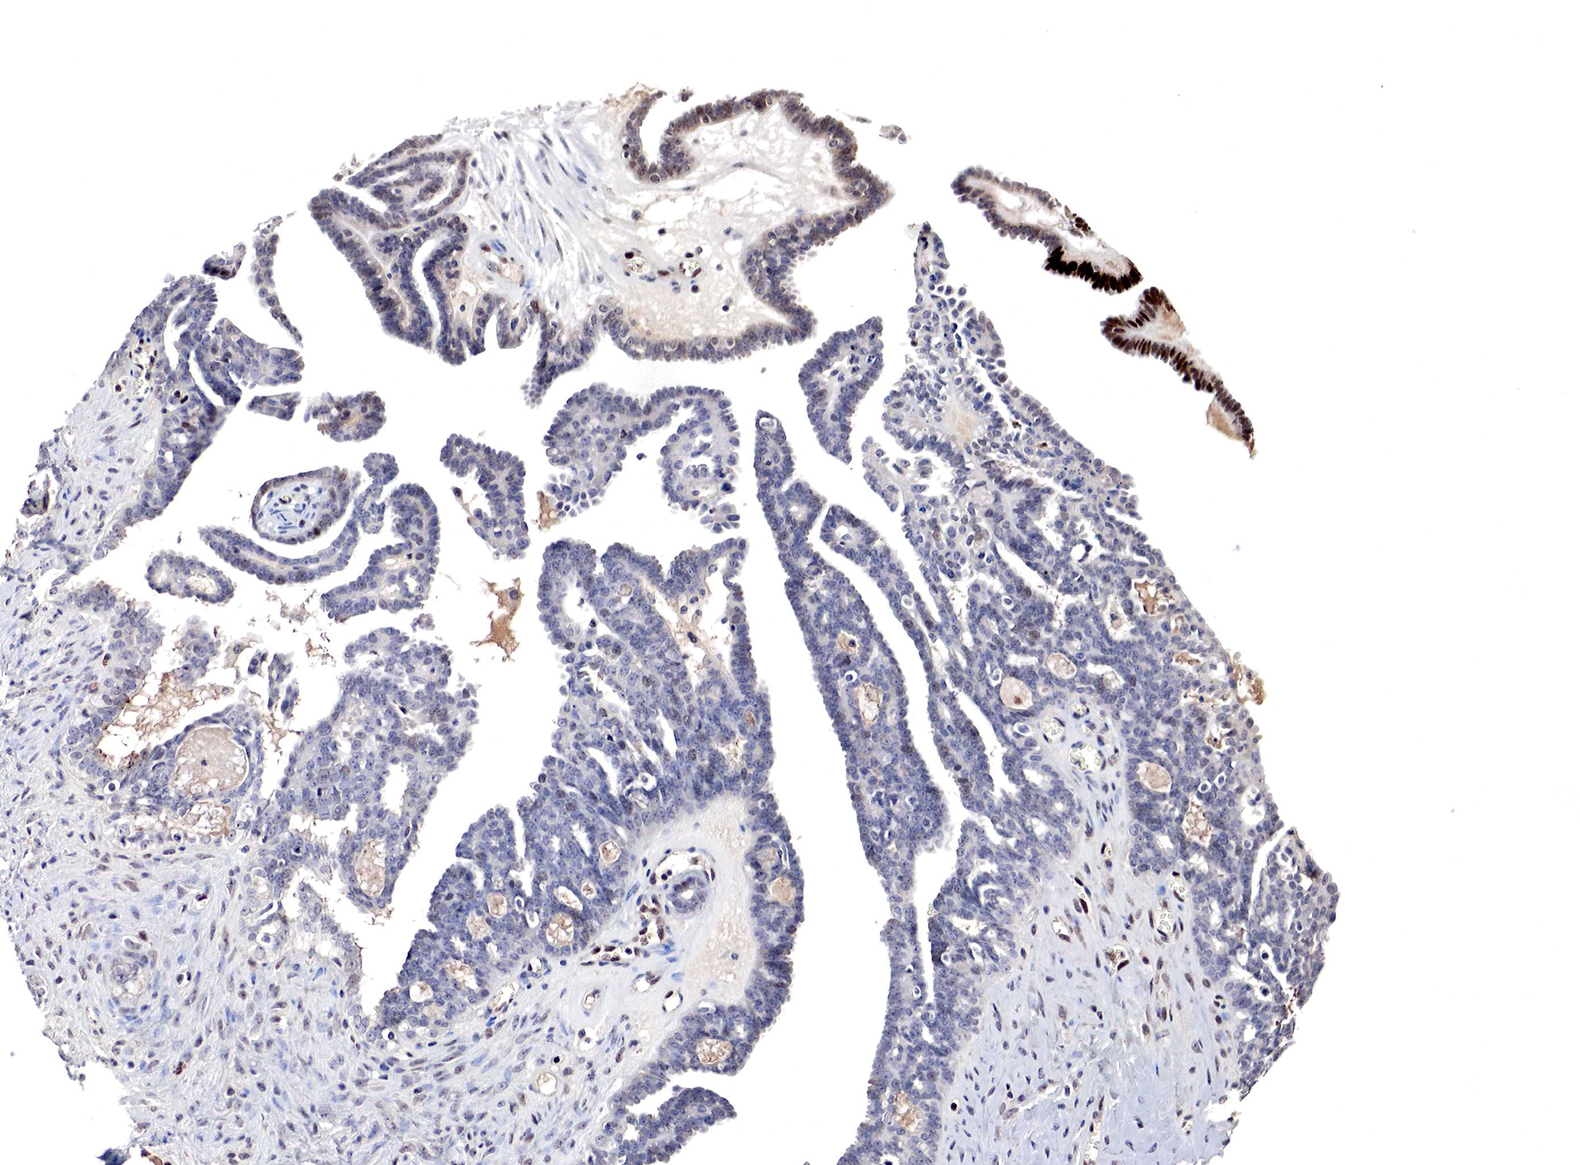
{"staining": {"intensity": "moderate", "quantity": "25%-75%", "location": "nuclear"}, "tissue": "ovarian cancer", "cell_type": "Tumor cells", "image_type": "cancer", "snomed": [{"axis": "morphology", "description": "Cystadenocarcinoma, serous, NOS"}, {"axis": "topography", "description": "Ovary"}], "caption": "DAB immunohistochemical staining of ovarian serous cystadenocarcinoma reveals moderate nuclear protein expression in approximately 25%-75% of tumor cells.", "gene": "DACH2", "patient": {"sex": "female", "age": 71}}